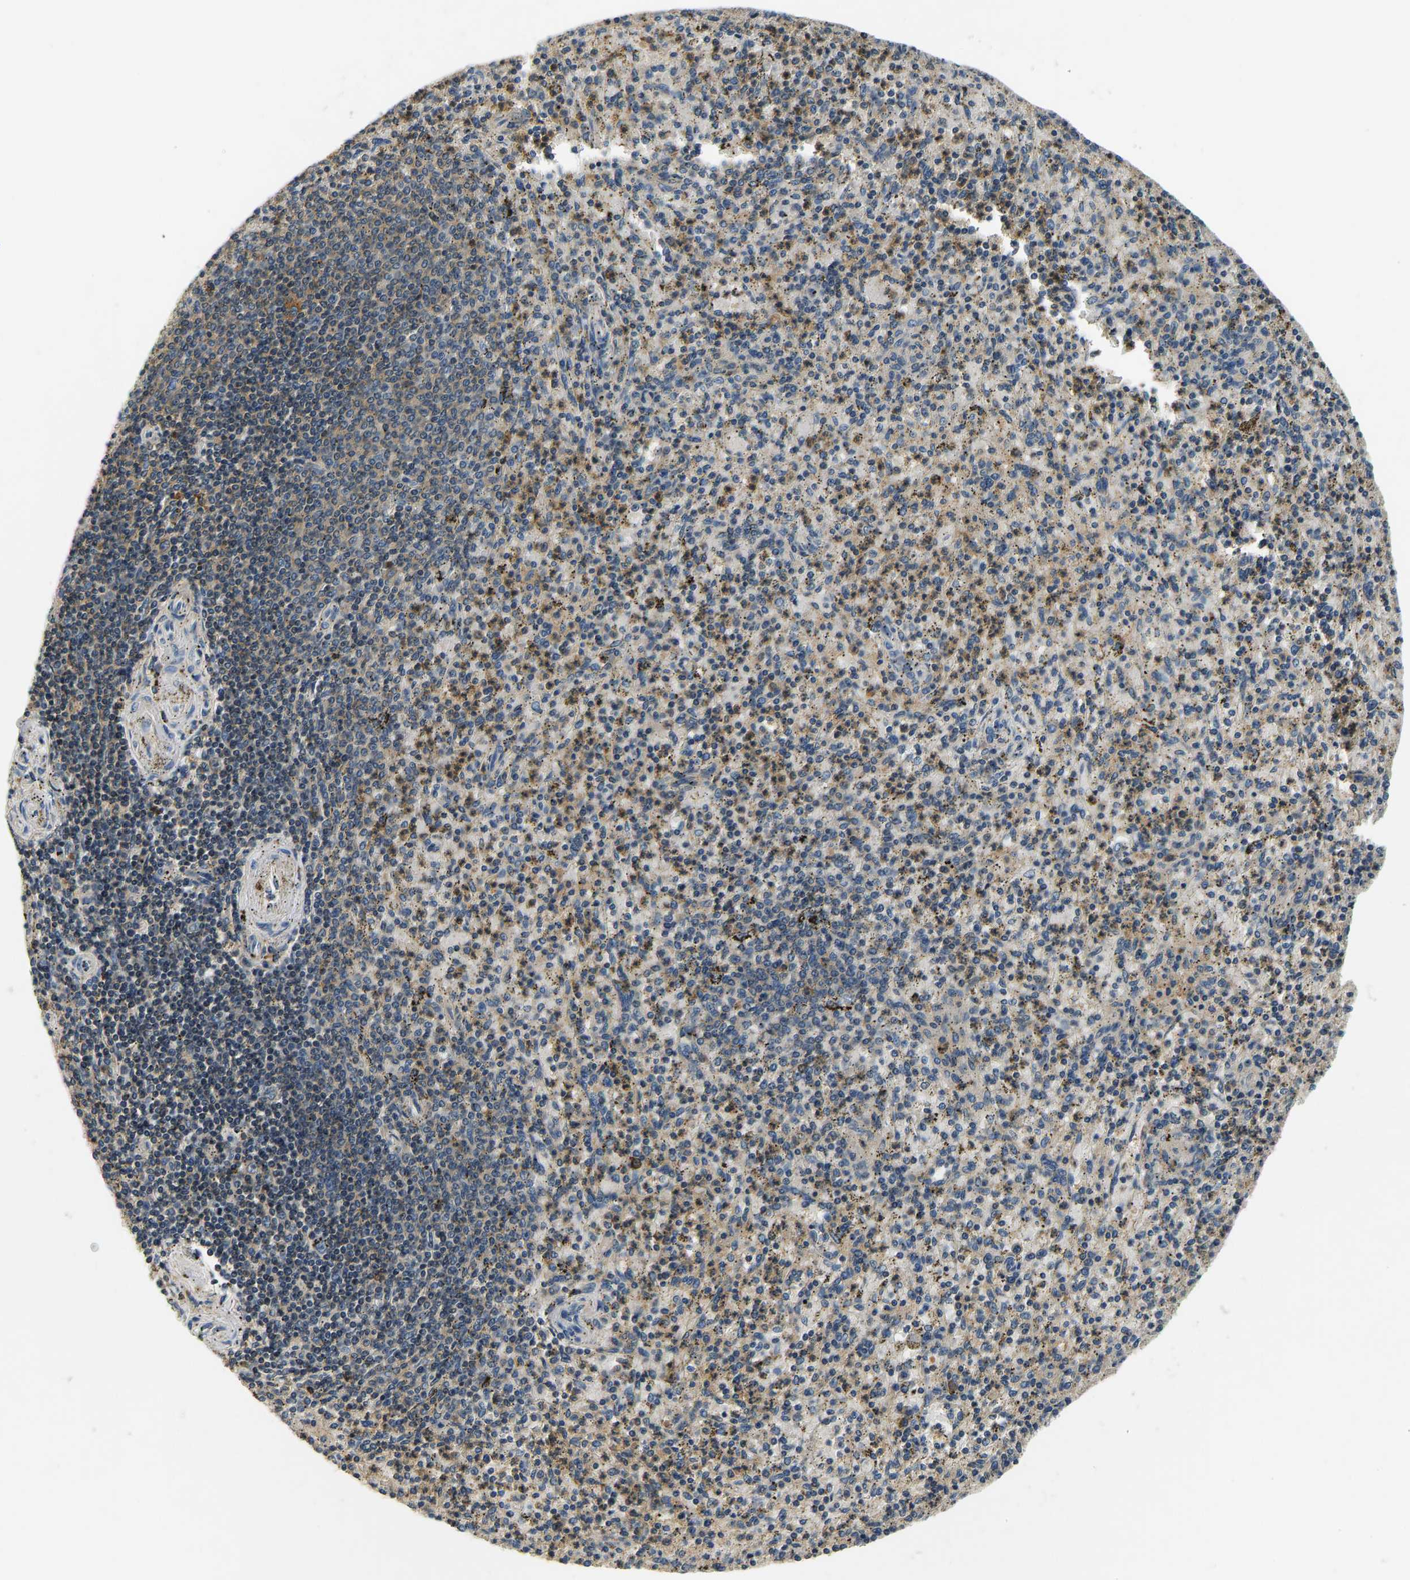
{"staining": {"intensity": "moderate", "quantity": "25%-75%", "location": "cytoplasmic/membranous"}, "tissue": "spleen", "cell_type": "Cells in red pulp", "image_type": "normal", "snomed": [{"axis": "morphology", "description": "Normal tissue, NOS"}, {"axis": "topography", "description": "Spleen"}], "caption": "Protein staining shows moderate cytoplasmic/membranous positivity in approximately 25%-75% of cells in red pulp in normal spleen. (DAB (3,3'-diaminobenzidine) = brown stain, brightfield microscopy at high magnification).", "gene": "RESF1", "patient": {"sex": "male", "age": 72}}